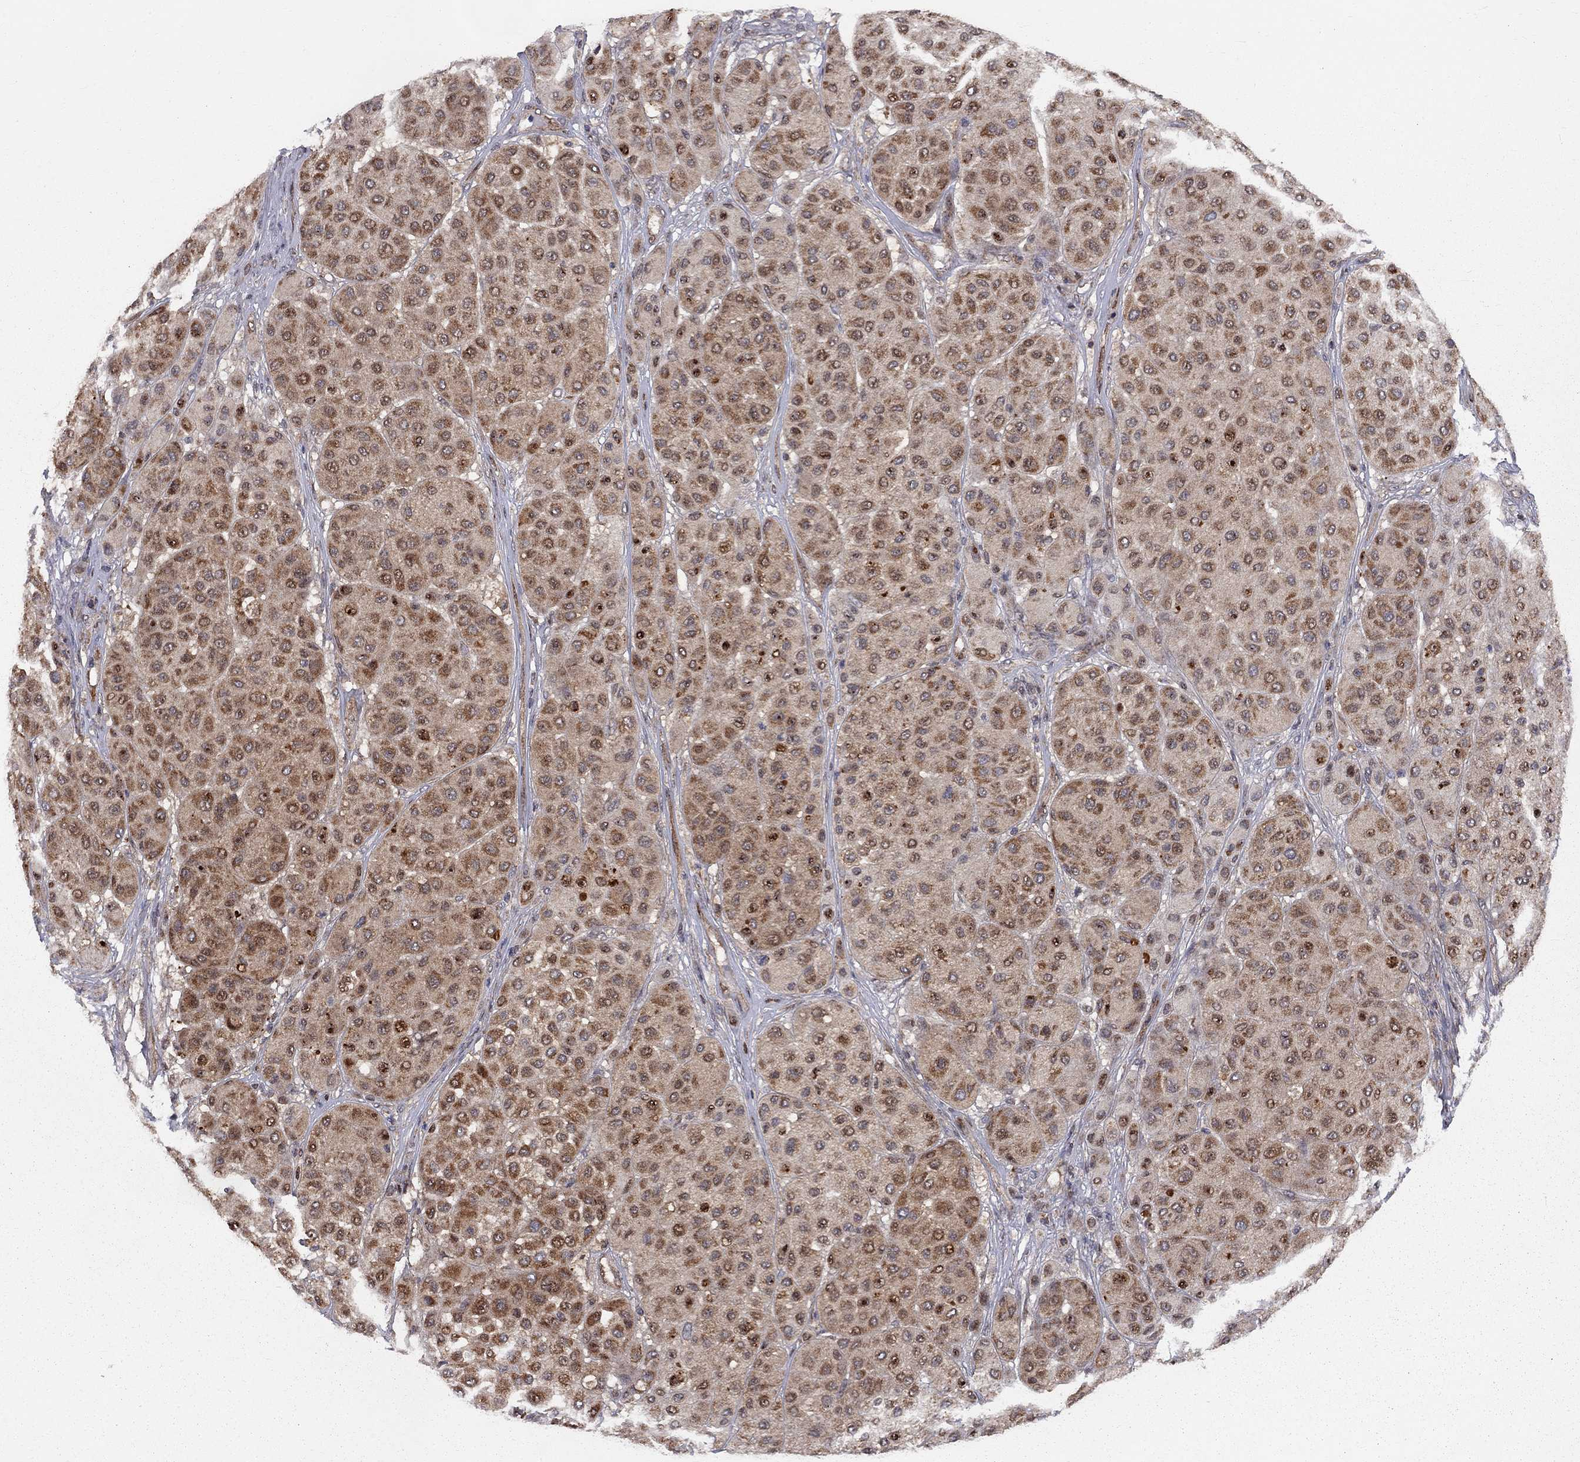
{"staining": {"intensity": "moderate", "quantity": "25%-75%", "location": "cytoplasmic/membranous,nuclear"}, "tissue": "melanoma", "cell_type": "Tumor cells", "image_type": "cancer", "snomed": [{"axis": "morphology", "description": "Malignant melanoma, Metastatic site"}, {"axis": "topography", "description": "Smooth muscle"}], "caption": "Immunohistochemical staining of human melanoma displays medium levels of moderate cytoplasmic/membranous and nuclear positivity in approximately 25%-75% of tumor cells. The protein is stained brown, and the nuclei are stained in blue (DAB (3,3'-diaminobenzidine) IHC with brightfield microscopy, high magnification).", "gene": "ELOB", "patient": {"sex": "male", "age": 41}}